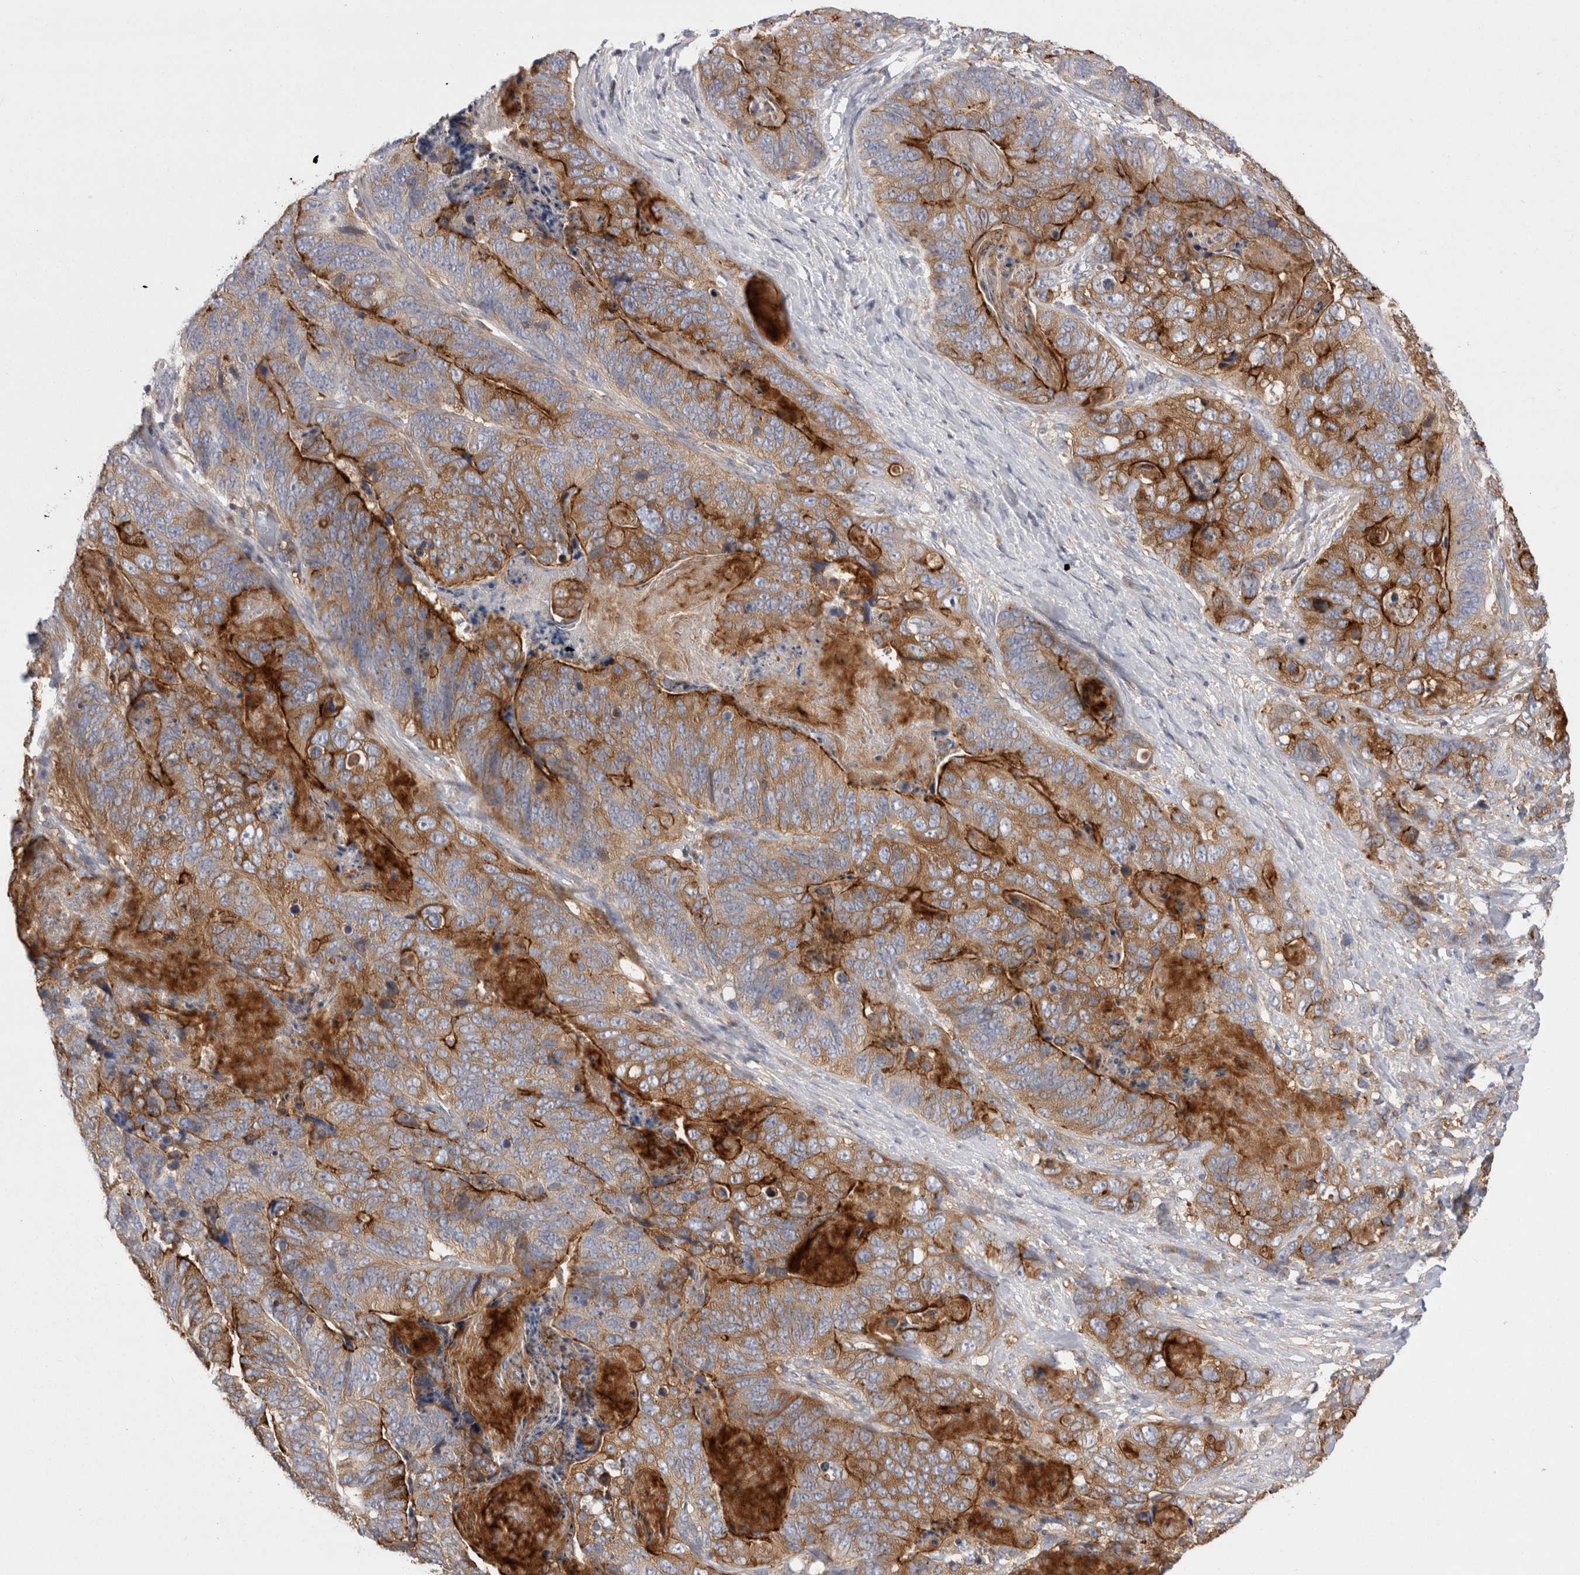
{"staining": {"intensity": "strong", "quantity": ">75%", "location": "cytoplasmic/membranous"}, "tissue": "stomach cancer", "cell_type": "Tumor cells", "image_type": "cancer", "snomed": [{"axis": "morphology", "description": "Normal tissue, NOS"}, {"axis": "morphology", "description": "Adenocarcinoma, NOS"}, {"axis": "topography", "description": "Stomach"}], "caption": "The histopathology image demonstrates staining of stomach cancer (adenocarcinoma), revealing strong cytoplasmic/membranous protein expression (brown color) within tumor cells.", "gene": "RAB11FIP1", "patient": {"sex": "female", "age": 89}}